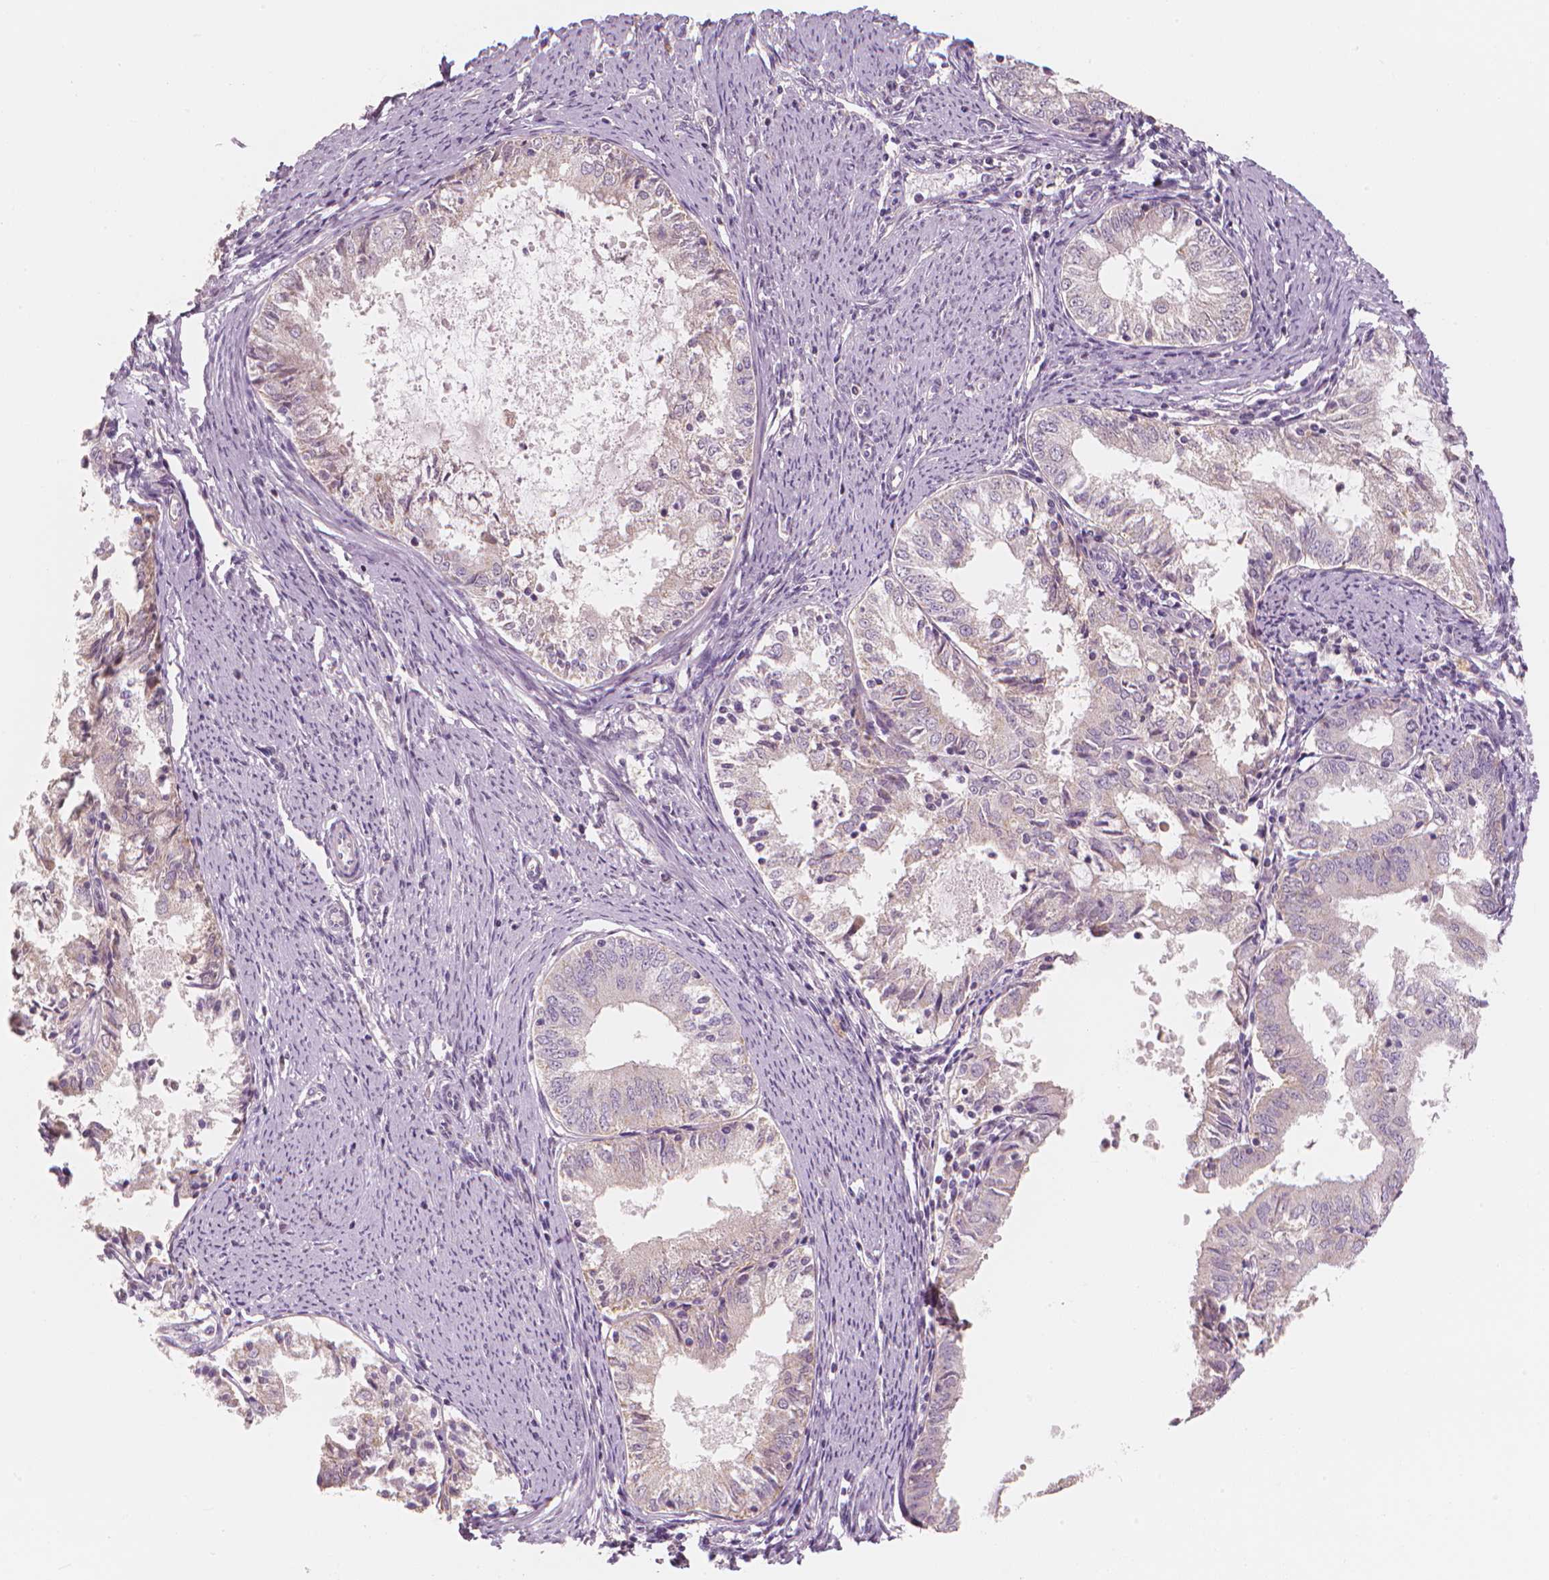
{"staining": {"intensity": "negative", "quantity": "none", "location": "none"}, "tissue": "endometrial cancer", "cell_type": "Tumor cells", "image_type": "cancer", "snomed": [{"axis": "morphology", "description": "Adenocarcinoma, NOS"}, {"axis": "topography", "description": "Endometrium"}], "caption": "Image shows no protein expression in tumor cells of endometrial cancer (adenocarcinoma) tissue.", "gene": "RNASE7", "patient": {"sex": "female", "age": 57}}